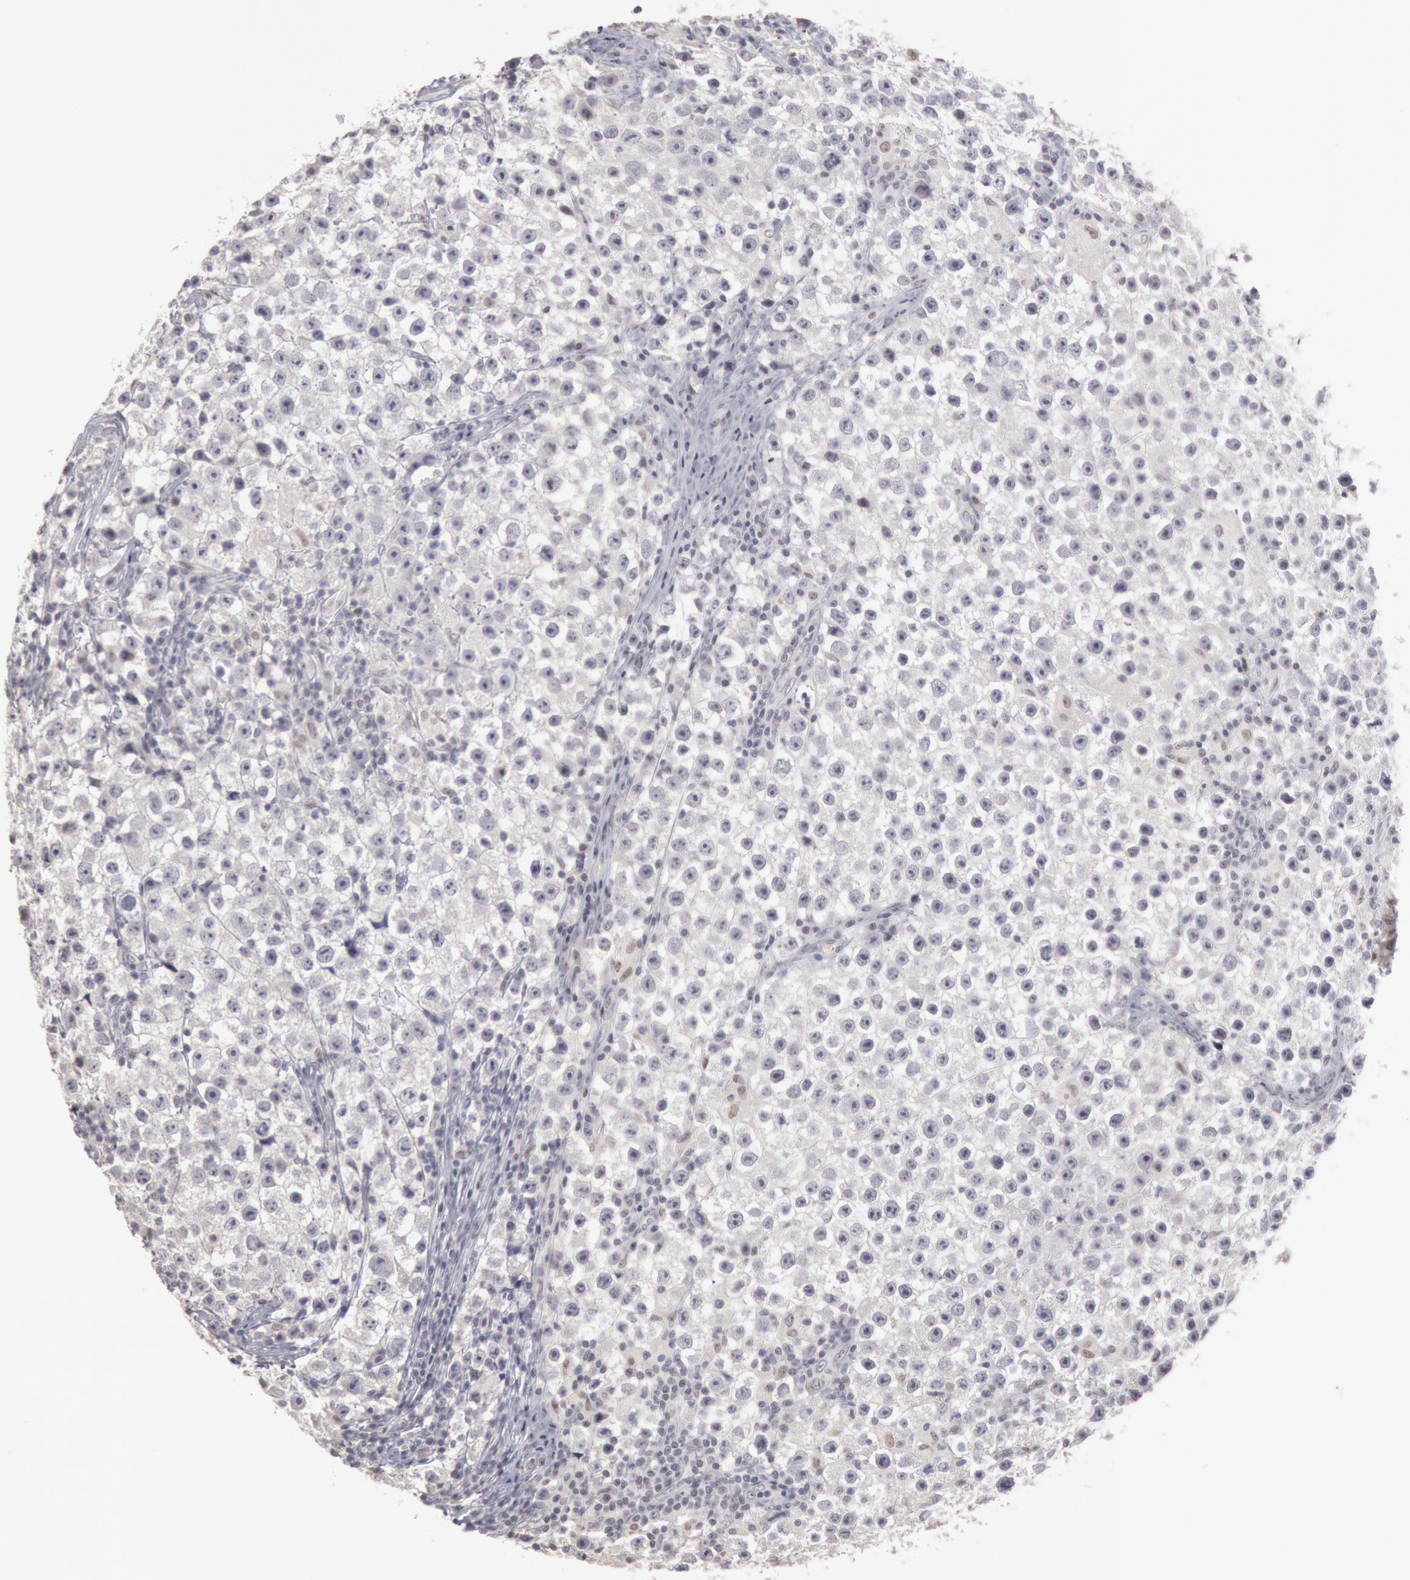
{"staining": {"intensity": "negative", "quantity": "none", "location": "none"}, "tissue": "testis cancer", "cell_type": "Tumor cells", "image_type": "cancer", "snomed": [{"axis": "morphology", "description": "Seminoma, NOS"}, {"axis": "topography", "description": "Testis"}], "caption": "An IHC histopathology image of testis seminoma is shown. There is no staining in tumor cells of testis seminoma. (Stains: DAB (3,3'-diaminobenzidine) immunohistochemistry (IHC) with hematoxylin counter stain, Microscopy: brightfield microscopy at high magnification).", "gene": "RIMBP3C", "patient": {"sex": "male", "age": 35}}